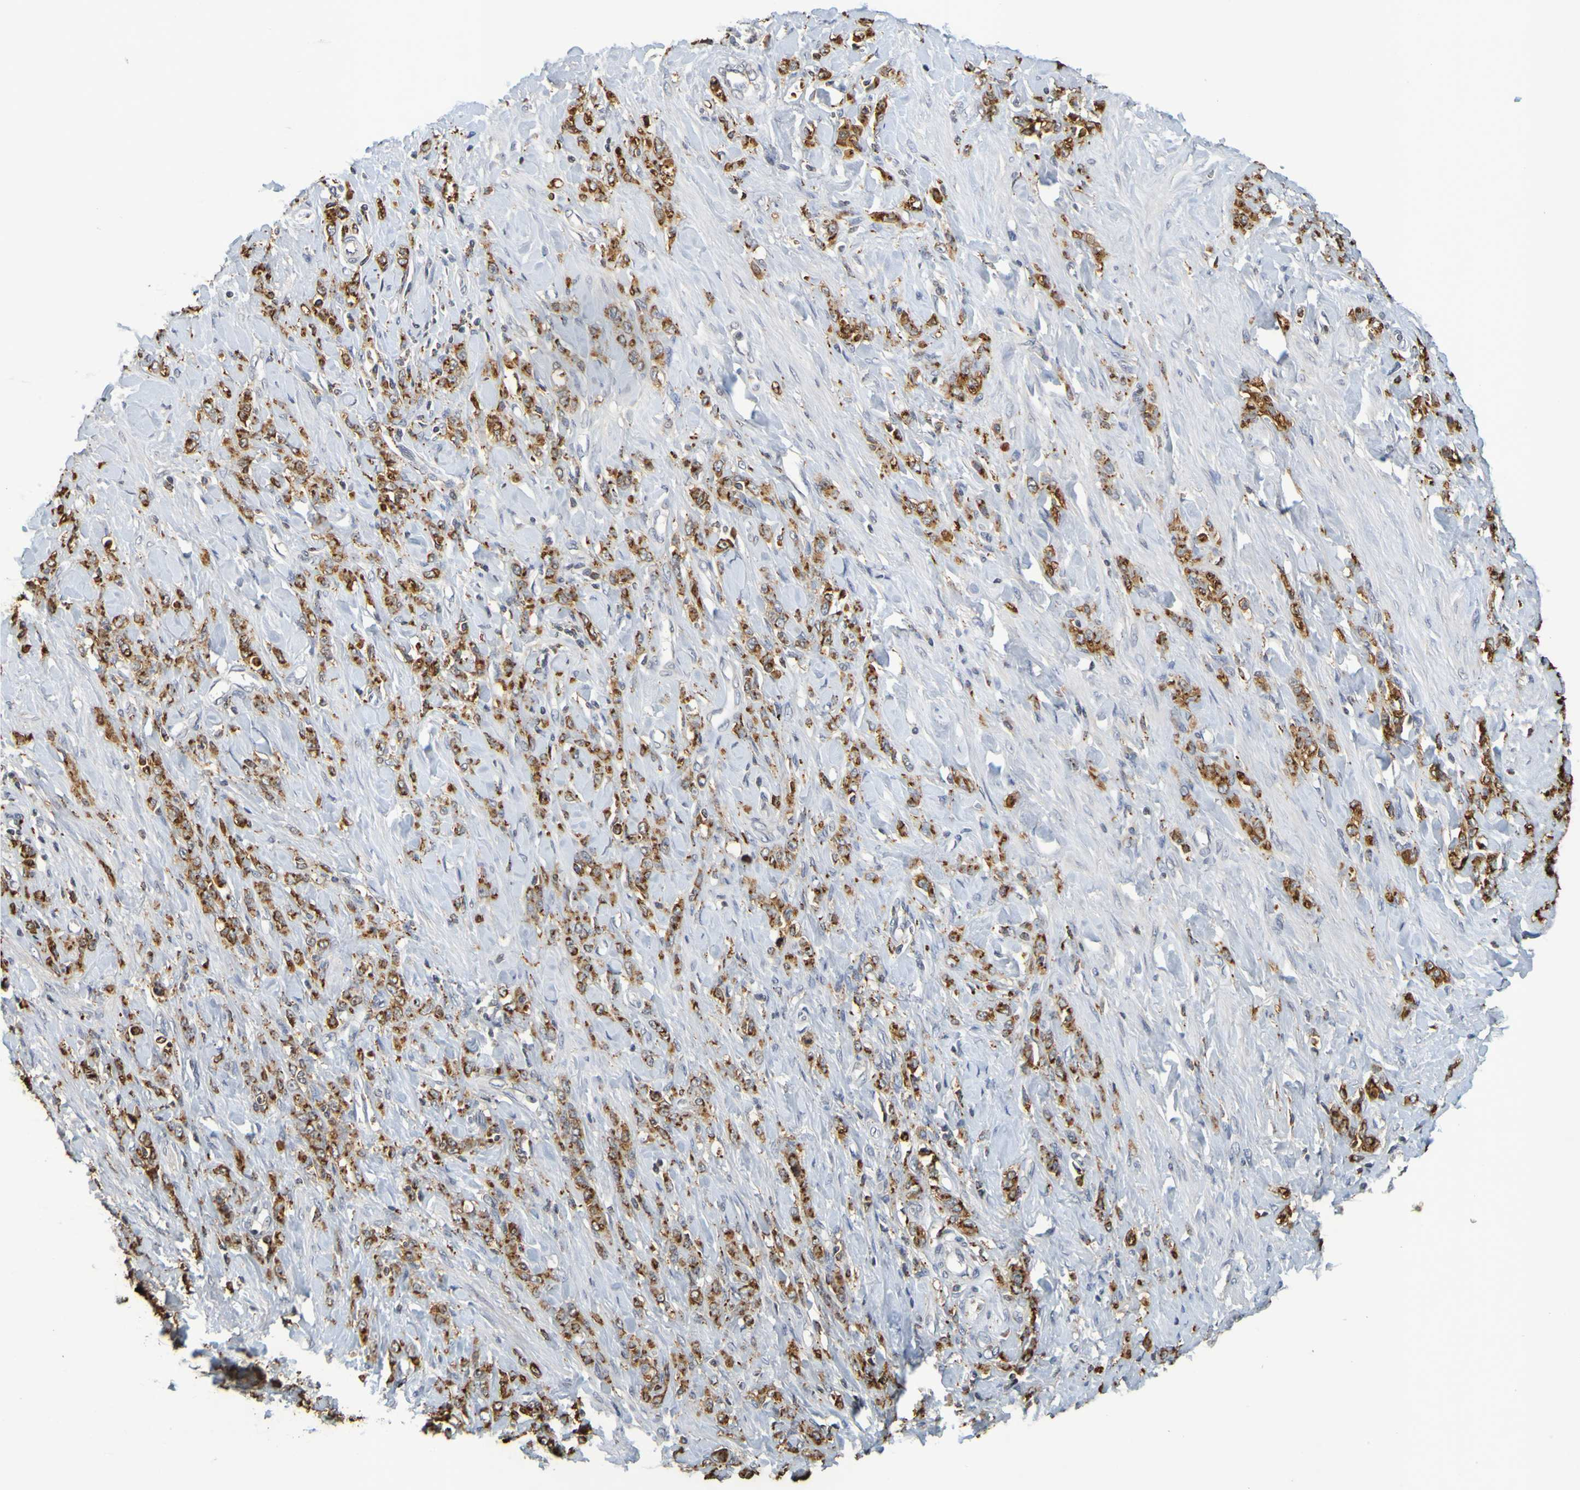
{"staining": {"intensity": "moderate", "quantity": ">75%", "location": "cytoplasmic/membranous"}, "tissue": "stomach cancer", "cell_type": "Tumor cells", "image_type": "cancer", "snomed": [{"axis": "morphology", "description": "Adenocarcinoma, NOS"}, {"axis": "topography", "description": "Stomach"}], "caption": "This image exhibits IHC staining of human stomach adenocarcinoma, with medium moderate cytoplasmic/membranous expression in approximately >75% of tumor cells.", "gene": "TPH1", "patient": {"sex": "male", "age": 82}}